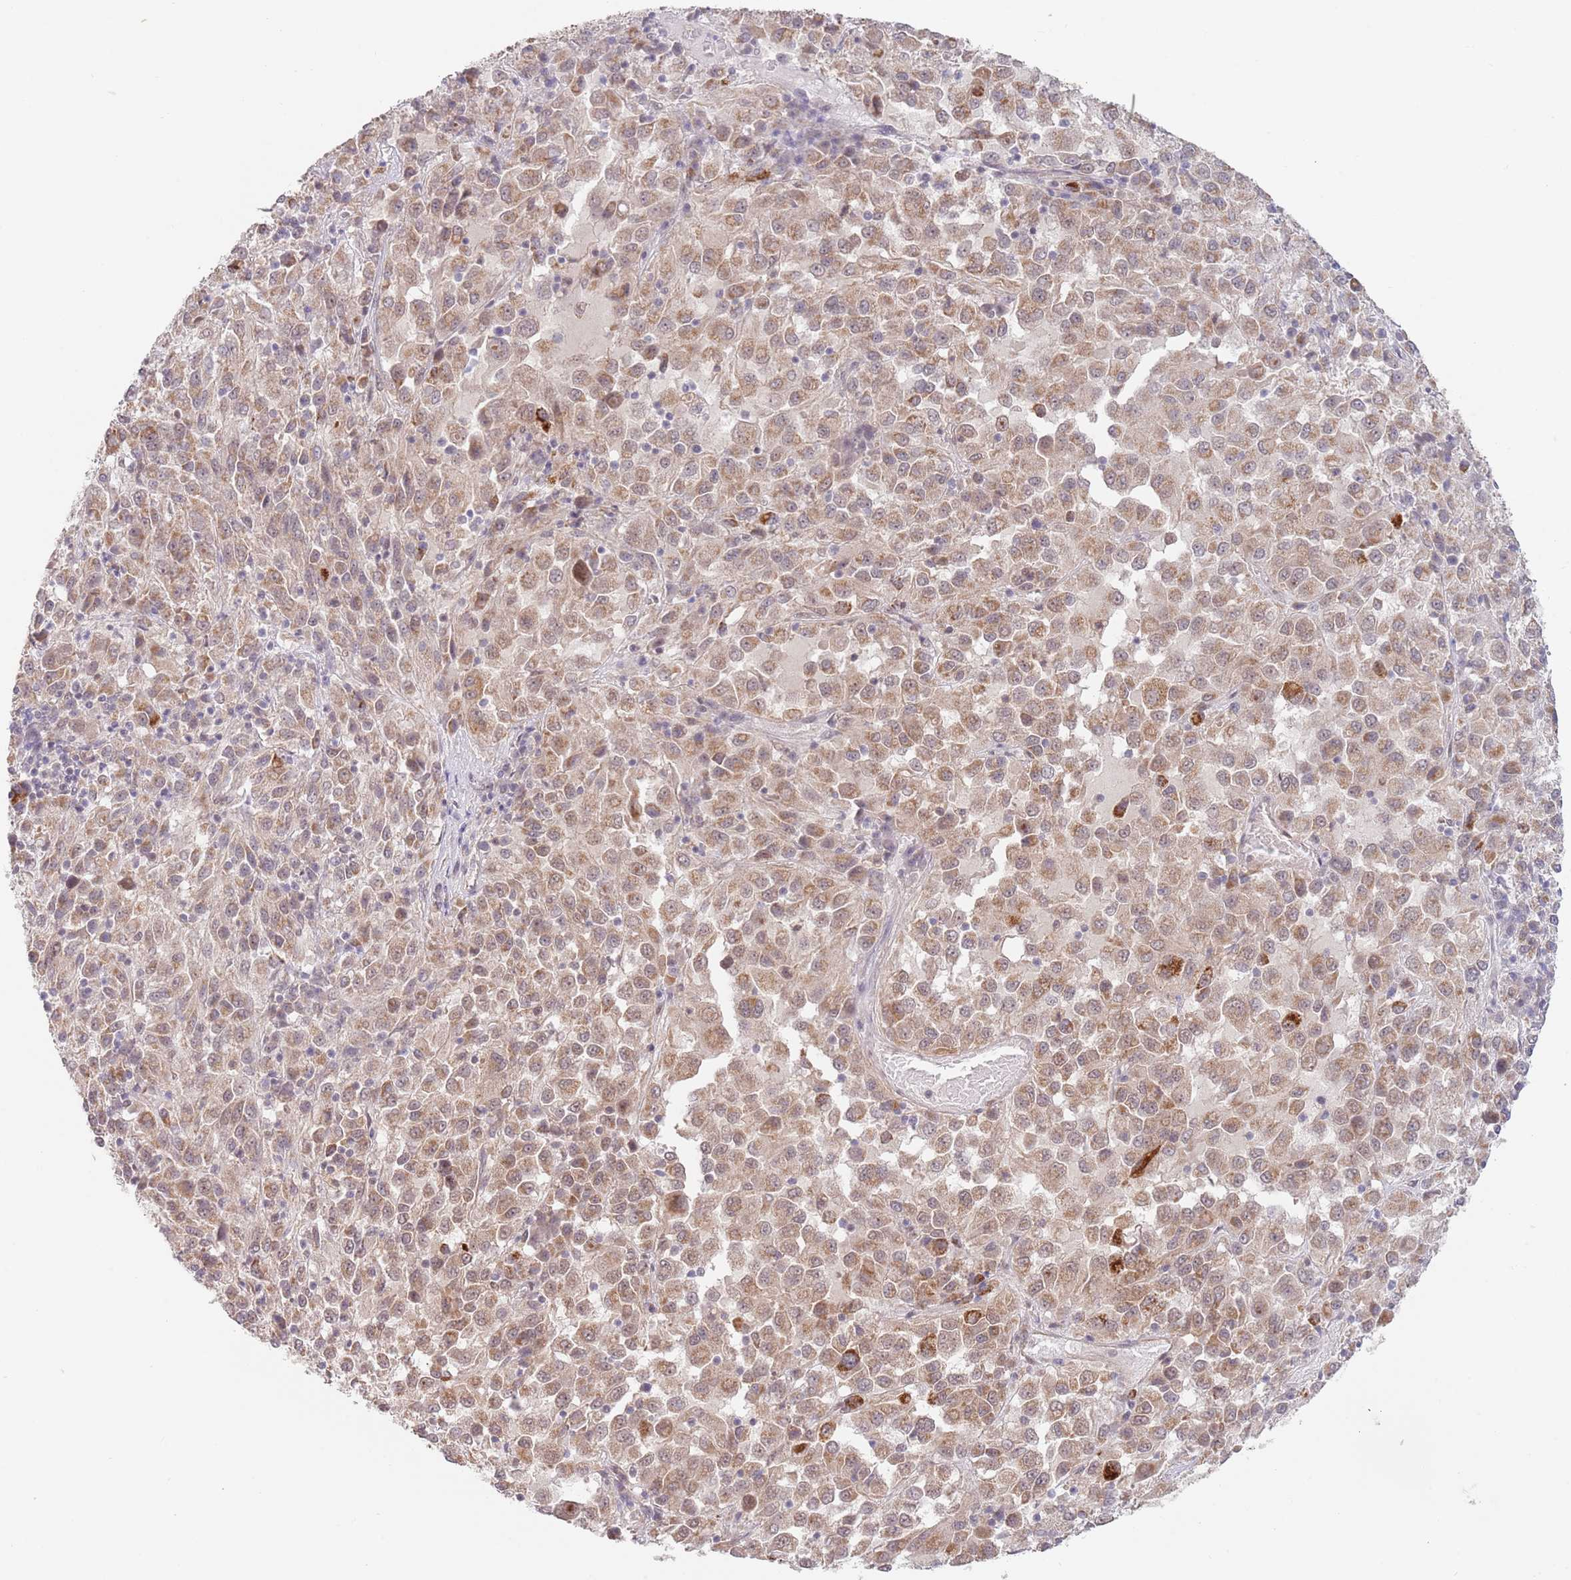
{"staining": {"intensity": "moderate", "quantity": ">75%", "location": "cytoplasmic/membranous,nuclear"}, "tissue": "melanoma", "cell_type": "Tumor cells", "image_type": "cancer", "snomed": [{"axis": "morphology", "description": "Malignant melanoma, Metastatic site"}, {"axis": "topography", "description": "Lung"}], "caption": "Melanoma stained with a brown dye exhibits moderate cytoplasmic/membranous and nuclear positive staining in approximately >75% of tumor cells.", "gene": "UQCC3", "patient": {"sex": "male", "age": 64}}